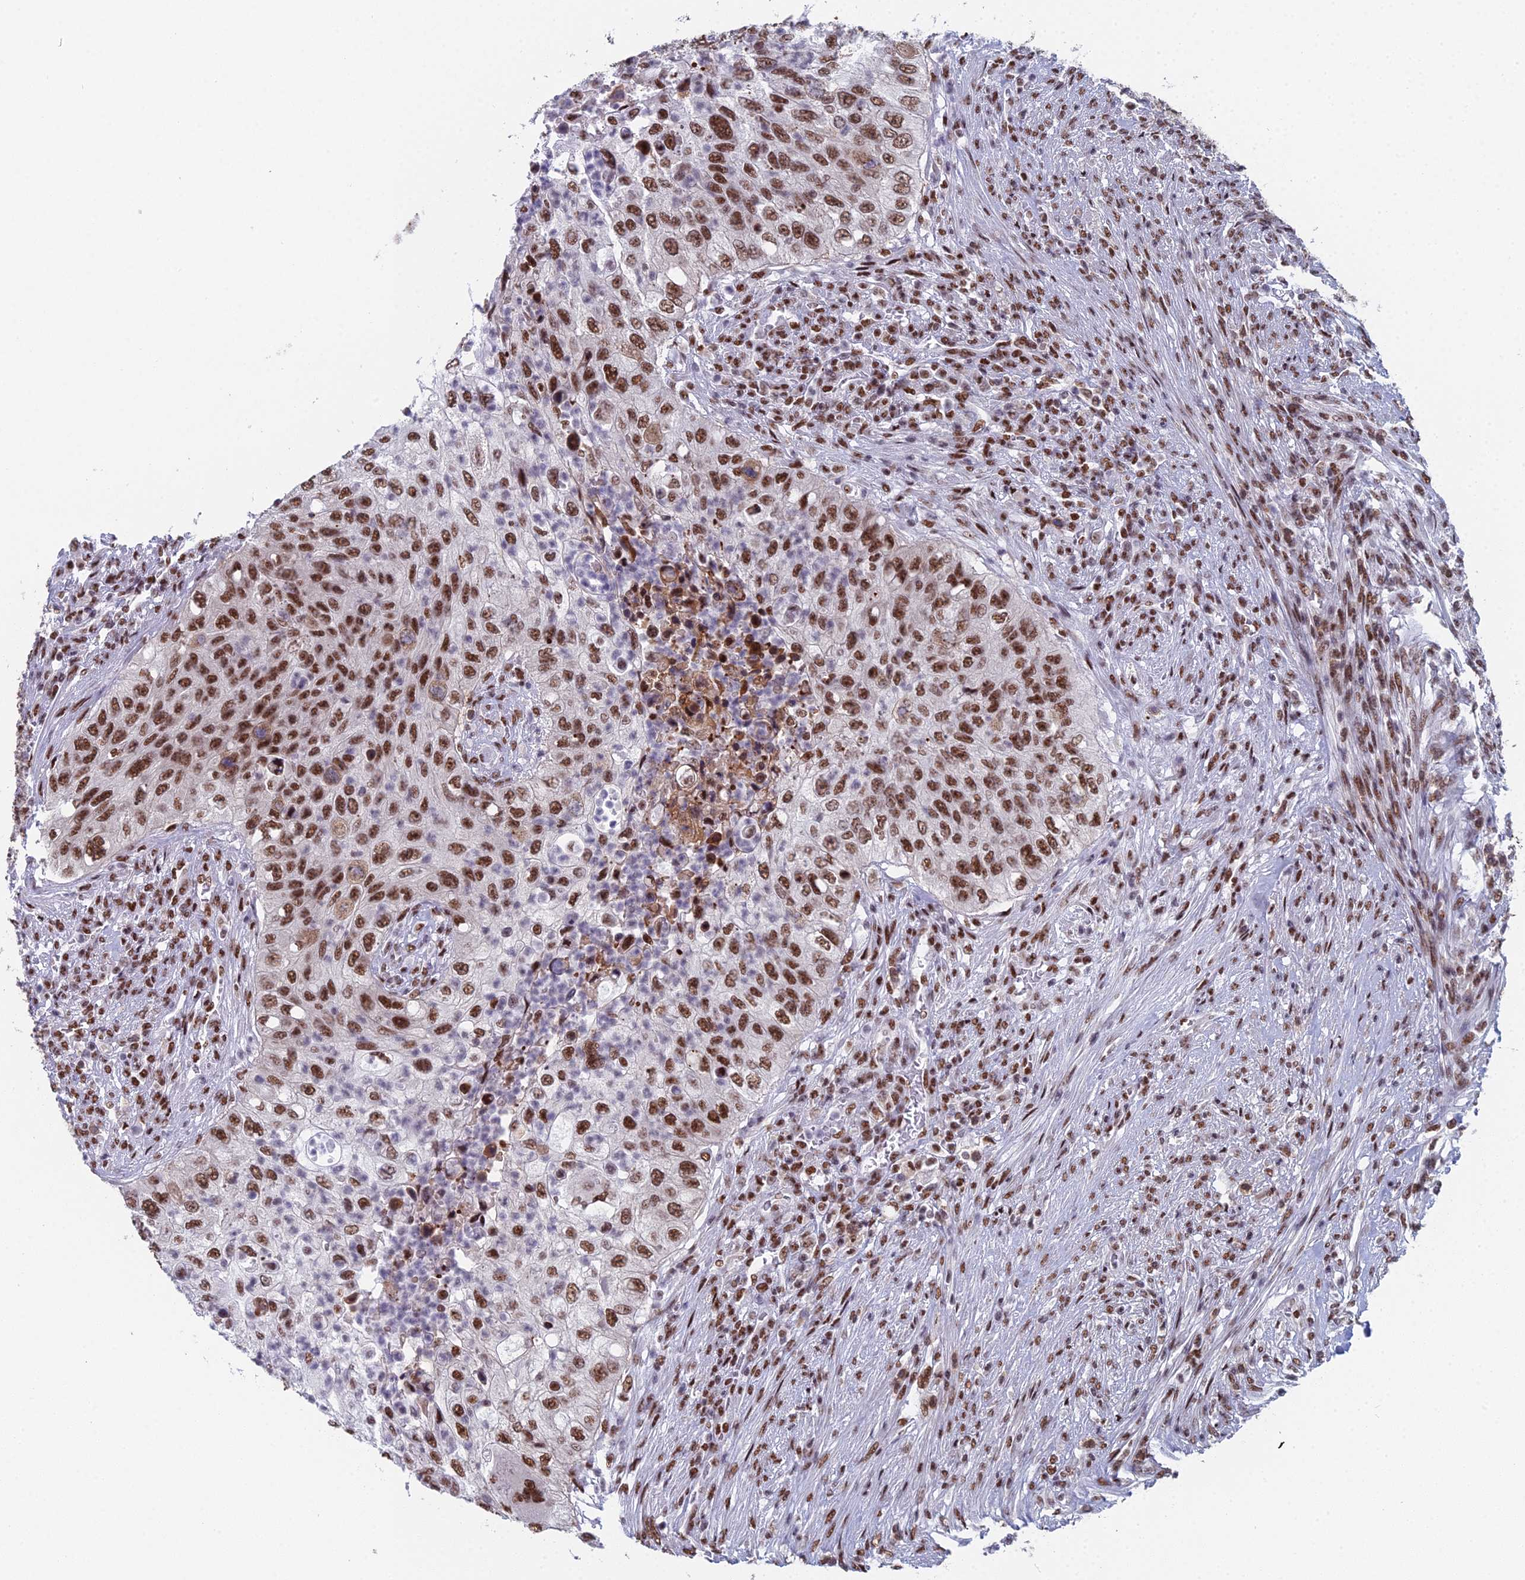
{"staining": {"intensity": "strong", "quantity": "25%-75%", "location": "nuclear"}, "tissue": "urothelial cancer", "cell_type": "Tumor cells", "image_type": "cancer", "snomed": [{"axis": "morphology", "description": "Urothelial carcinoma, High grade"}, {"axis": "topography", "description": "Urinary bladder"}], "caption": "Protein expression by IHC displays strong nuclear expression in about 25%-75% of tumor cells in urothelial cancer.", "gene": "SF3B3", "patient": {"sex": "female", "age": 60}}